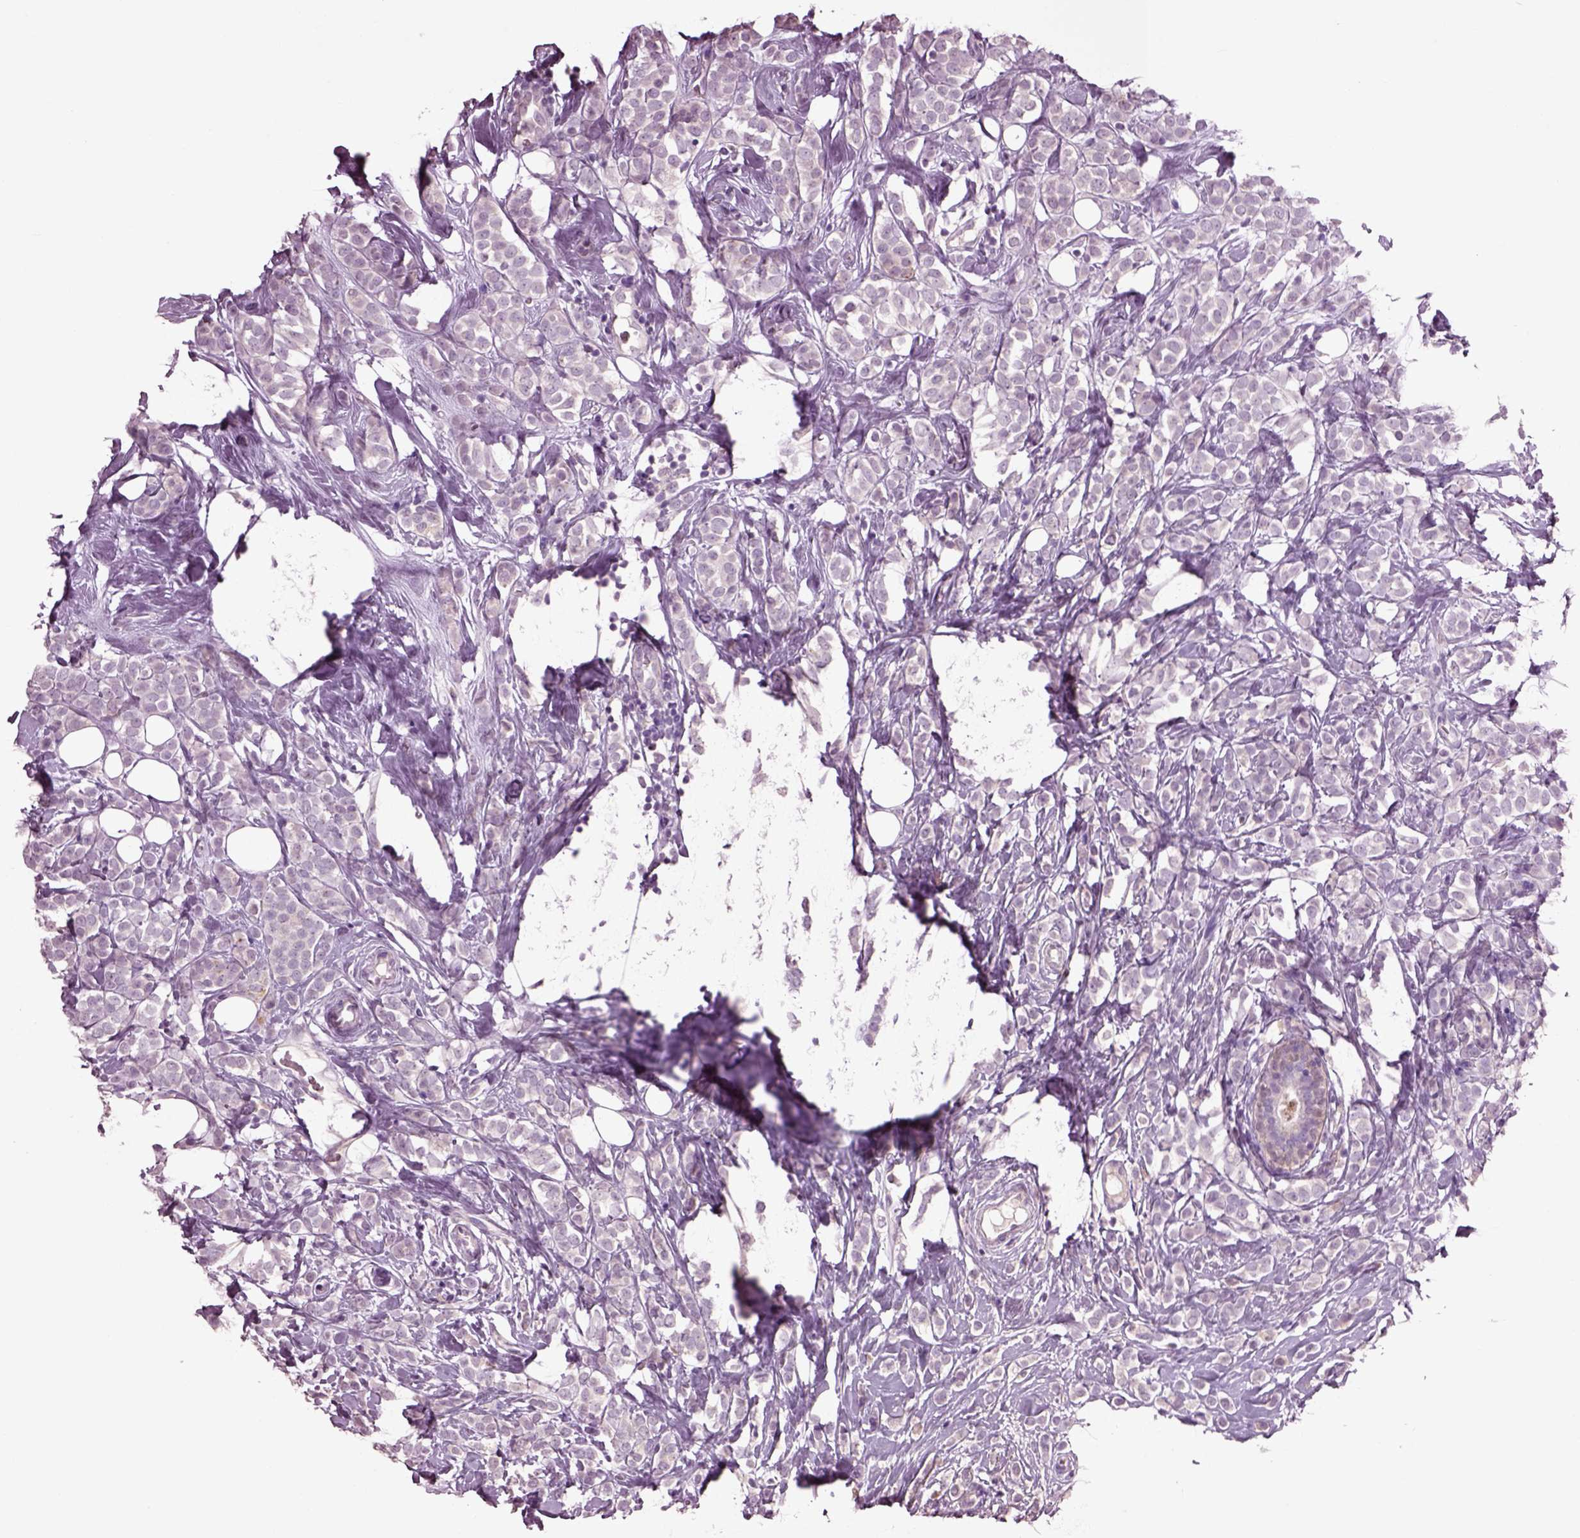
{"staining": {"intensity": "negative", "quantity": "none", "location": "none"}, "tissue": "breast cancer", "cell_type": "Tumor cells", "image_type": "cancer", "snomed": [{"axis": "morphology", "description": "Lobular carcinoma"}, {"axis": "topography", "description": "Breast"}], "caption": "Immunohistochemical staining of breast cancer (lobular carcinoma) shows no significant staining in tumor cells.", "gene": "CLPSL1", "patient": {"sex": "female", "age": 49}}